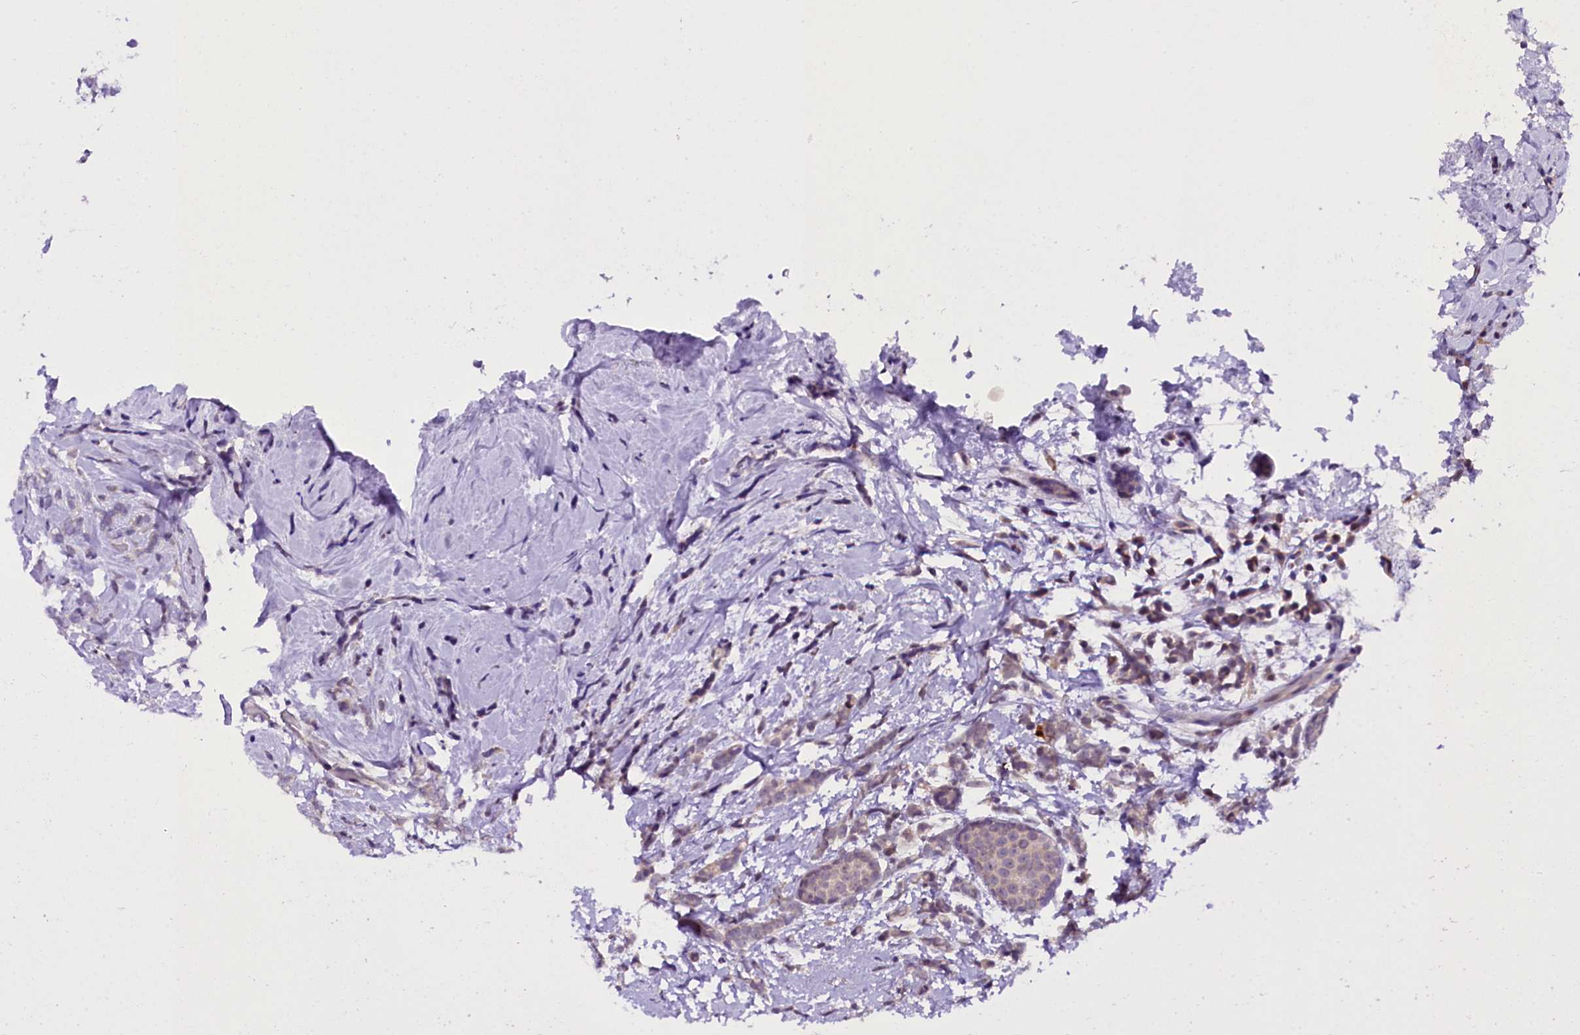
{"staining": {"intensity": "weak", "quantity": "25%-75%", "location": "cytoplasmic/membranous"}, "tissue": "breast cancer", "cell_type": "Tumor cells", "image_type": "cancer", "snomed": [{"axis": "morphology", "description": "Lobular carcinoma"}, {"axis": "topography", "description": "Breast"}], "caption": "High-magnification brightfield microscopy of breast cancer (lobular carcinoma) stained with DAB (3,3'-diaminobenzidine) (brown) and counterstained with hematoxylin (blue). tumor cells exhibit weak cytoplasmic/membranous expression is appreciated in approximately25%-75% of cells. Using DAB (brown) and hematoxylin (blue) stains, captured at high magnification using brightfield microscopy.", "gene": "IQCN", "patient": {"sex": "female", "age": 58}}